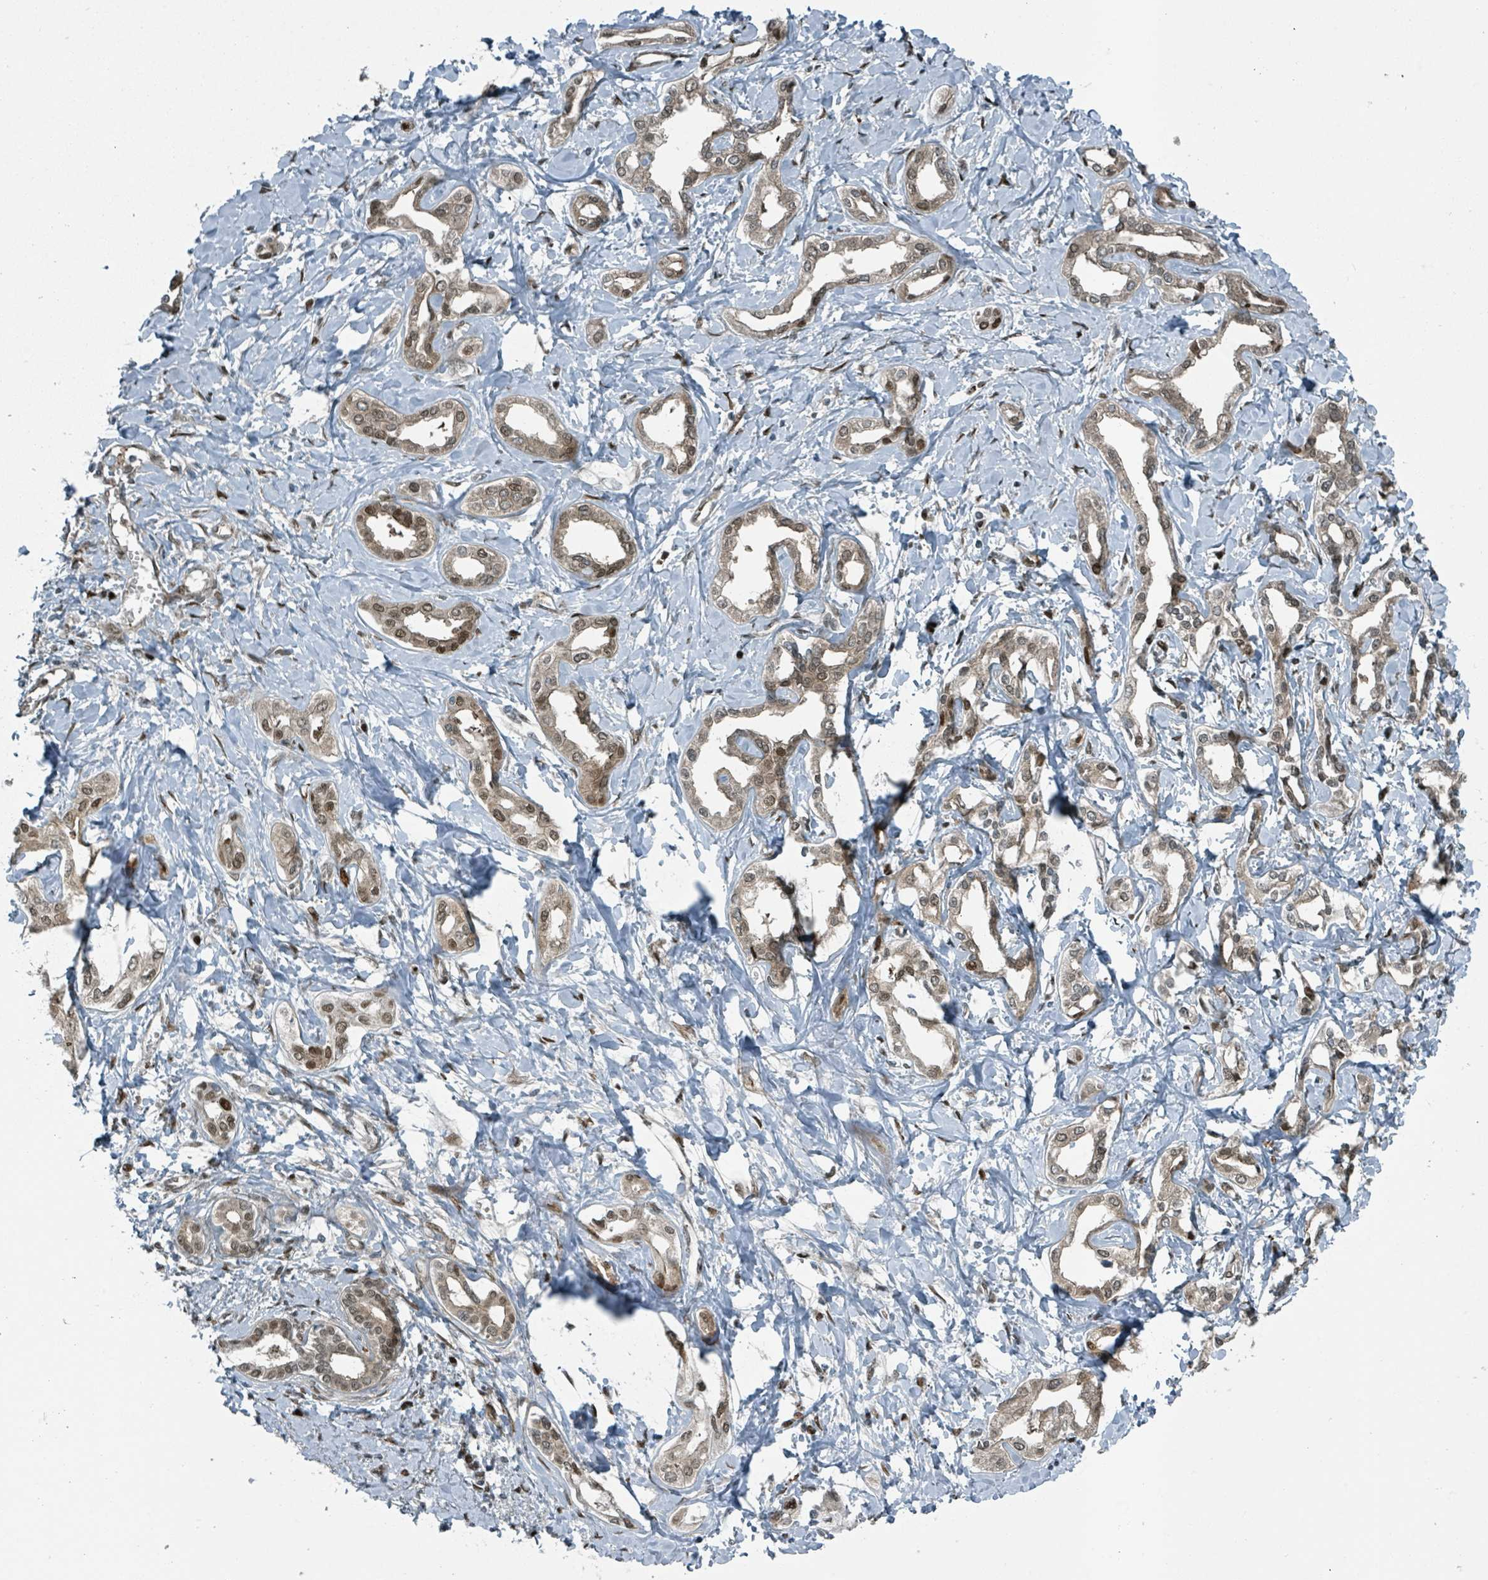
{"staining": {"intensity": "moderate", "quantity": ">75%", "location": "cytoplasmic/membranous,nuclear"}, "tissue": "liver cancer", "cell_type": "Tumor cells", "image_type": "cancer", "snomed": [{"axis": "morphology", "description": "Cholangiocarcinoma"}, {"axis": "topography", "description": "Liver"}], "caption": "Liver cancer was stained to show a protein in brown. There is medium levels of moderate cytoplasmic/membranous and nuclear expression in approximately >75% of tumor cells. (Stains: DAB (3,3'-diaminobenzidine) in brown, nuclei in blue, Microscopy: brightfield microscopy at high magnification).", "gene": "RHPN2", "patient": {"sex": "female", "age": 77}}